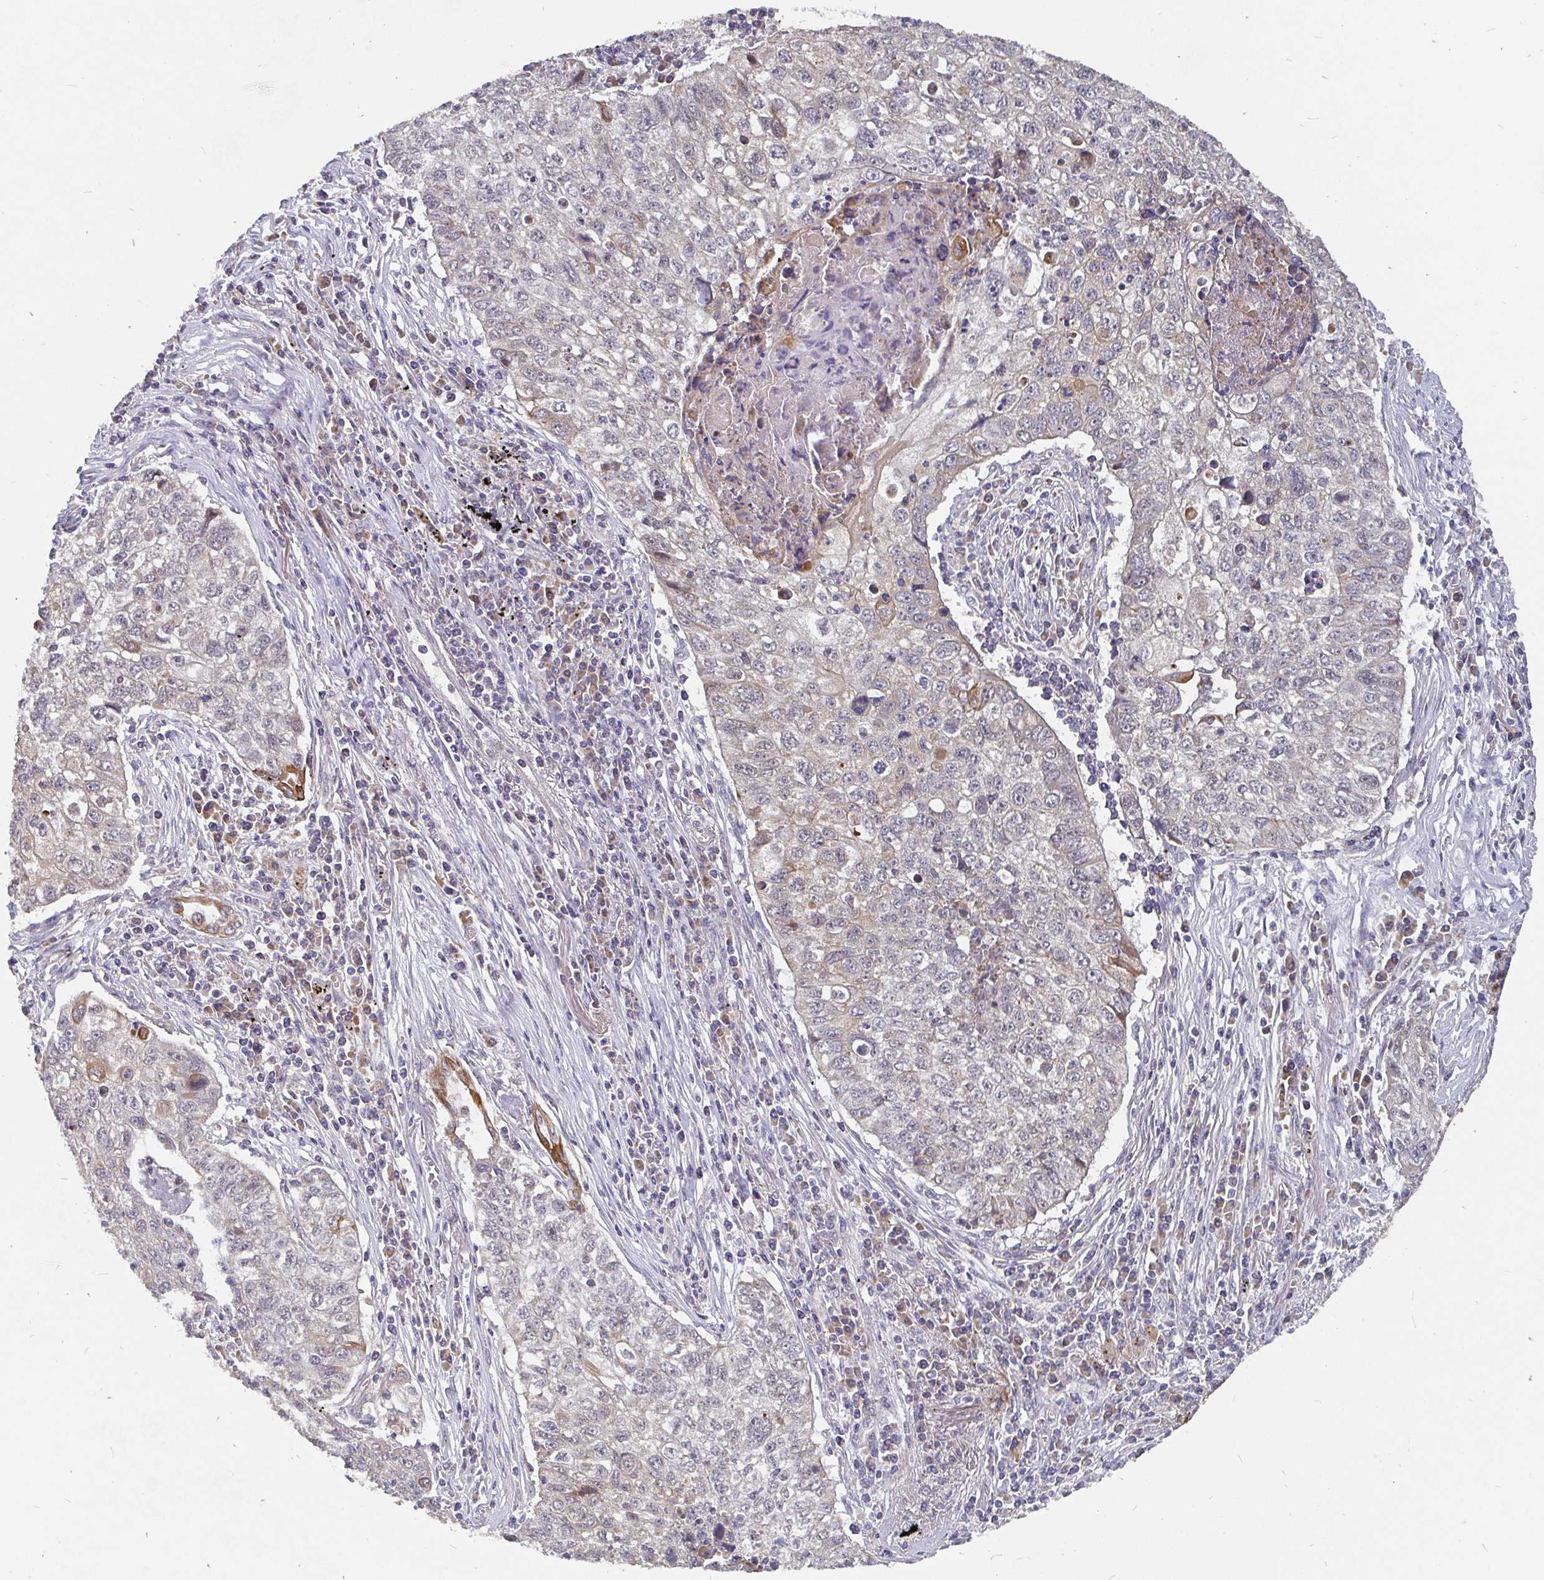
{"staining": {"intensity": "negative", "quantity": "none", "location": "none"}, "tissue": "lung cancer", "cell_type": "Tumor cells", "image_type": "cancer", "snomed": [{"axis": "morphology", "description": "Normal morphology"}, {"axis": "morphology", "description": "Aneuploidy"}, {"axis": "morphology", "description": "Squamous cell carcinoma, NOS"}, {"axis": "topography", "description": "Lymph node"}, {"axis": "topography", "description": "Lung"}], "caption": "Immunohistochemical staining of human lung cancer (squamous cell carcinoma) demonstrates no significant positivity in tumor cells.", "gene": "PDF", "patient": {"sex": "female", "age": 76}}